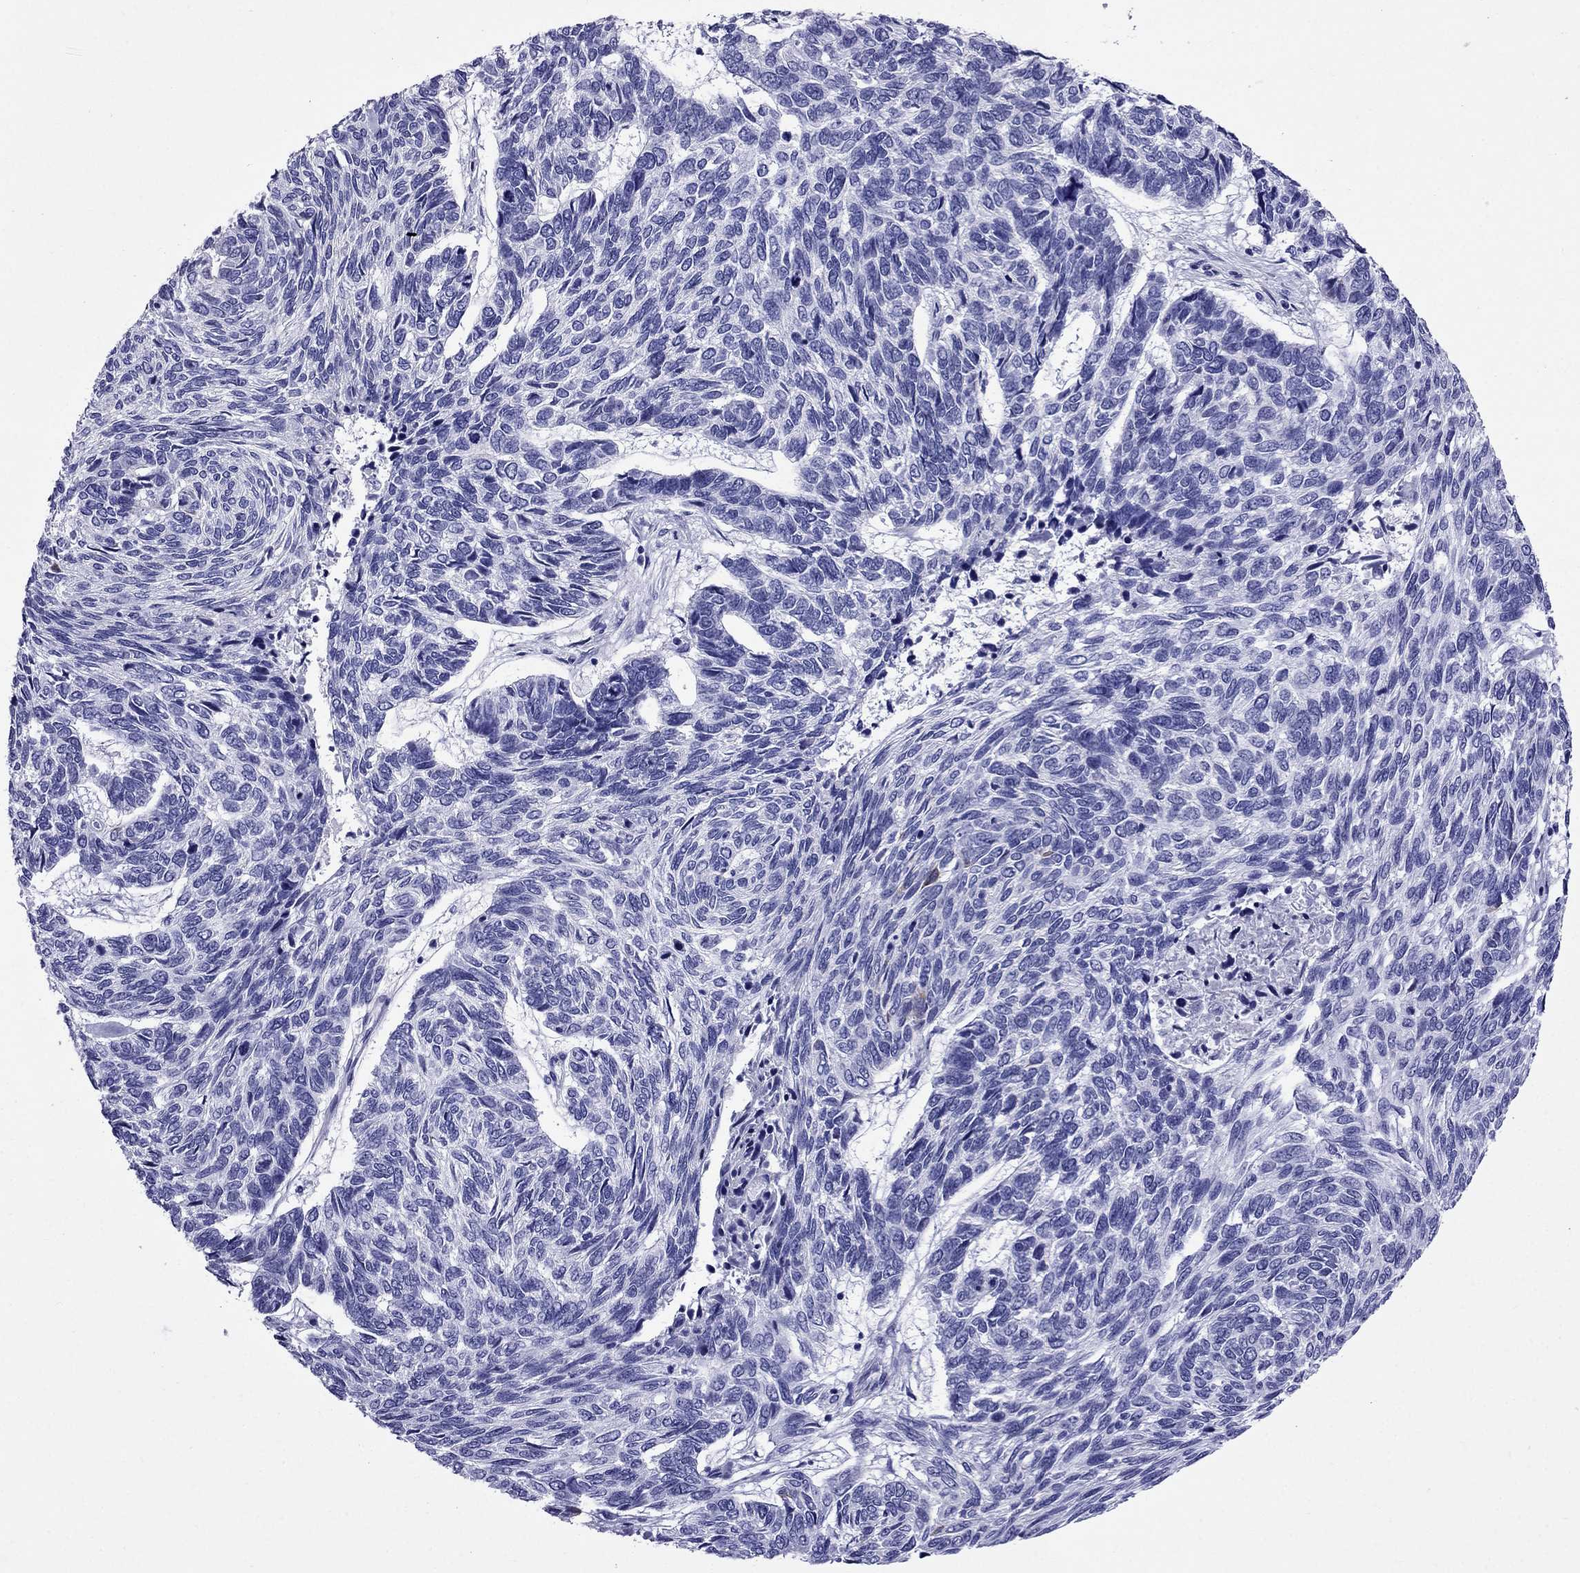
{"staining": {"intensity": "negative", "quantity": "none", "location": "none"}, "tissue": "skin cancer", "cell_type": "Tumor cells", "image_type": "cancer", "snomed": [{"axis": "morphology", "description": "Basal cell carcinoma"}, {"axis": "topography", "description": "Skin"}], "caption": "Immunohistochemistry of skin cancer demonstrates no expression in tumor cells.", "gene": "CRYBA1", "patient": {"sex": "female", "age": 65}}